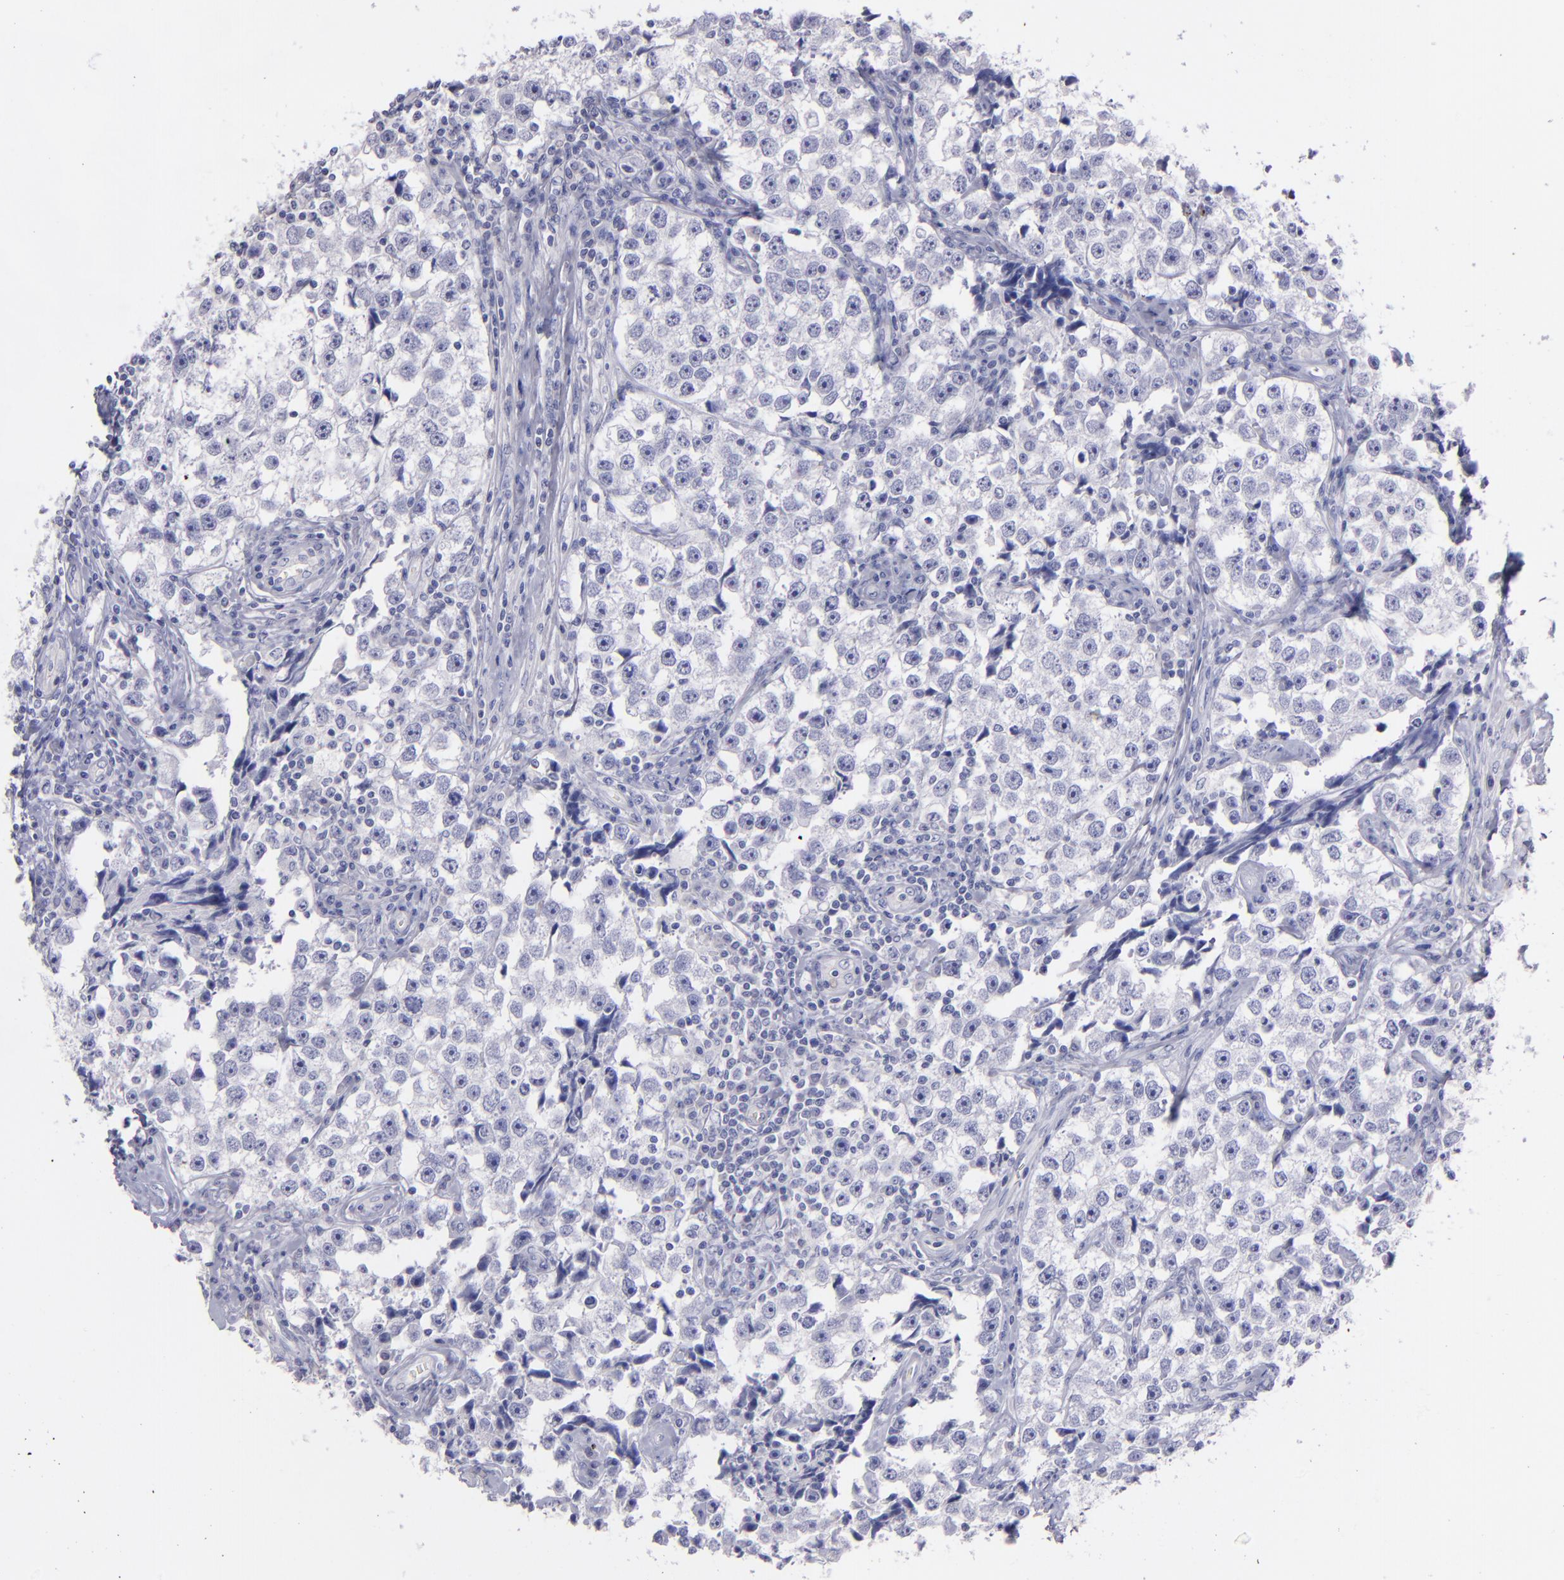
{"staining": {"intensity": "negative", "quantity": "none", "location": "none"}, "tissue": "testis cancer", "cell_type": "Tumor cells", "image_type": "cancer", "snomed": [{"axis": "morphology", "description": "Seminoma, NOS"}, {"axis": "topography", "description": "Testis"}], "caption": "There is no significant staining in tumor cells of seminoma (testis).", "gene": "SNAP25", "patient": {"sex": "male", "age": 32}}